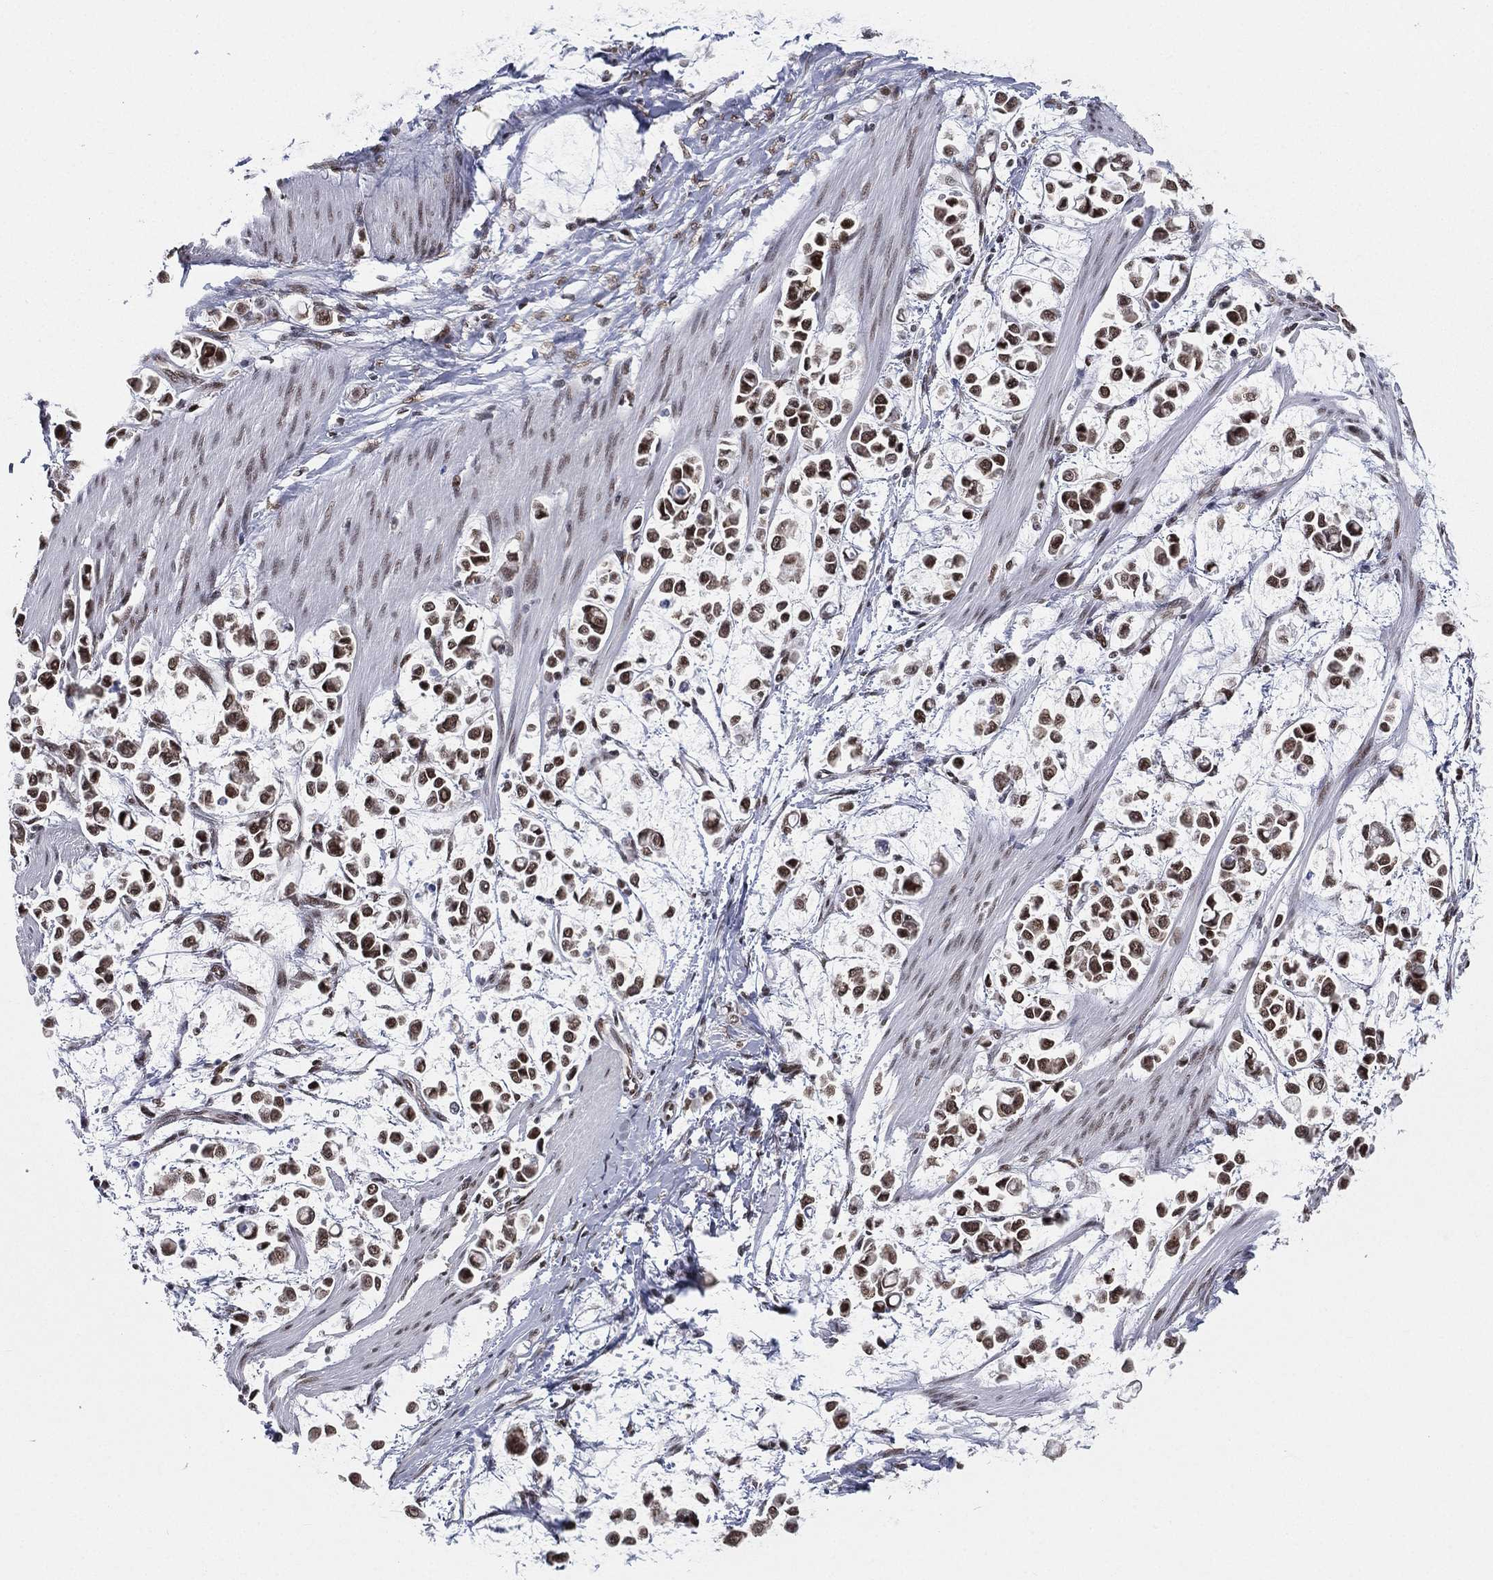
{"staining": {"intensity": "strong", "quantity": ">75%", "location": "nuclear"}, "tissue": "stomach cancer", "cell_type": "Tumor cells", "image_type": "cancer", "snomed": [{"axis": "morphology", "description": "Adenocarcinoma, NOS"}, {"axis": "topography", "description": "Stomach"}], "caption": "Stomach adenocarcinoma was stained to show a protein in brown. There is high levels of strong nuclear staining in about >75% of tumor cells.", "gene": "FUBP3", "patient": {"sex": "male", "age": 82}}